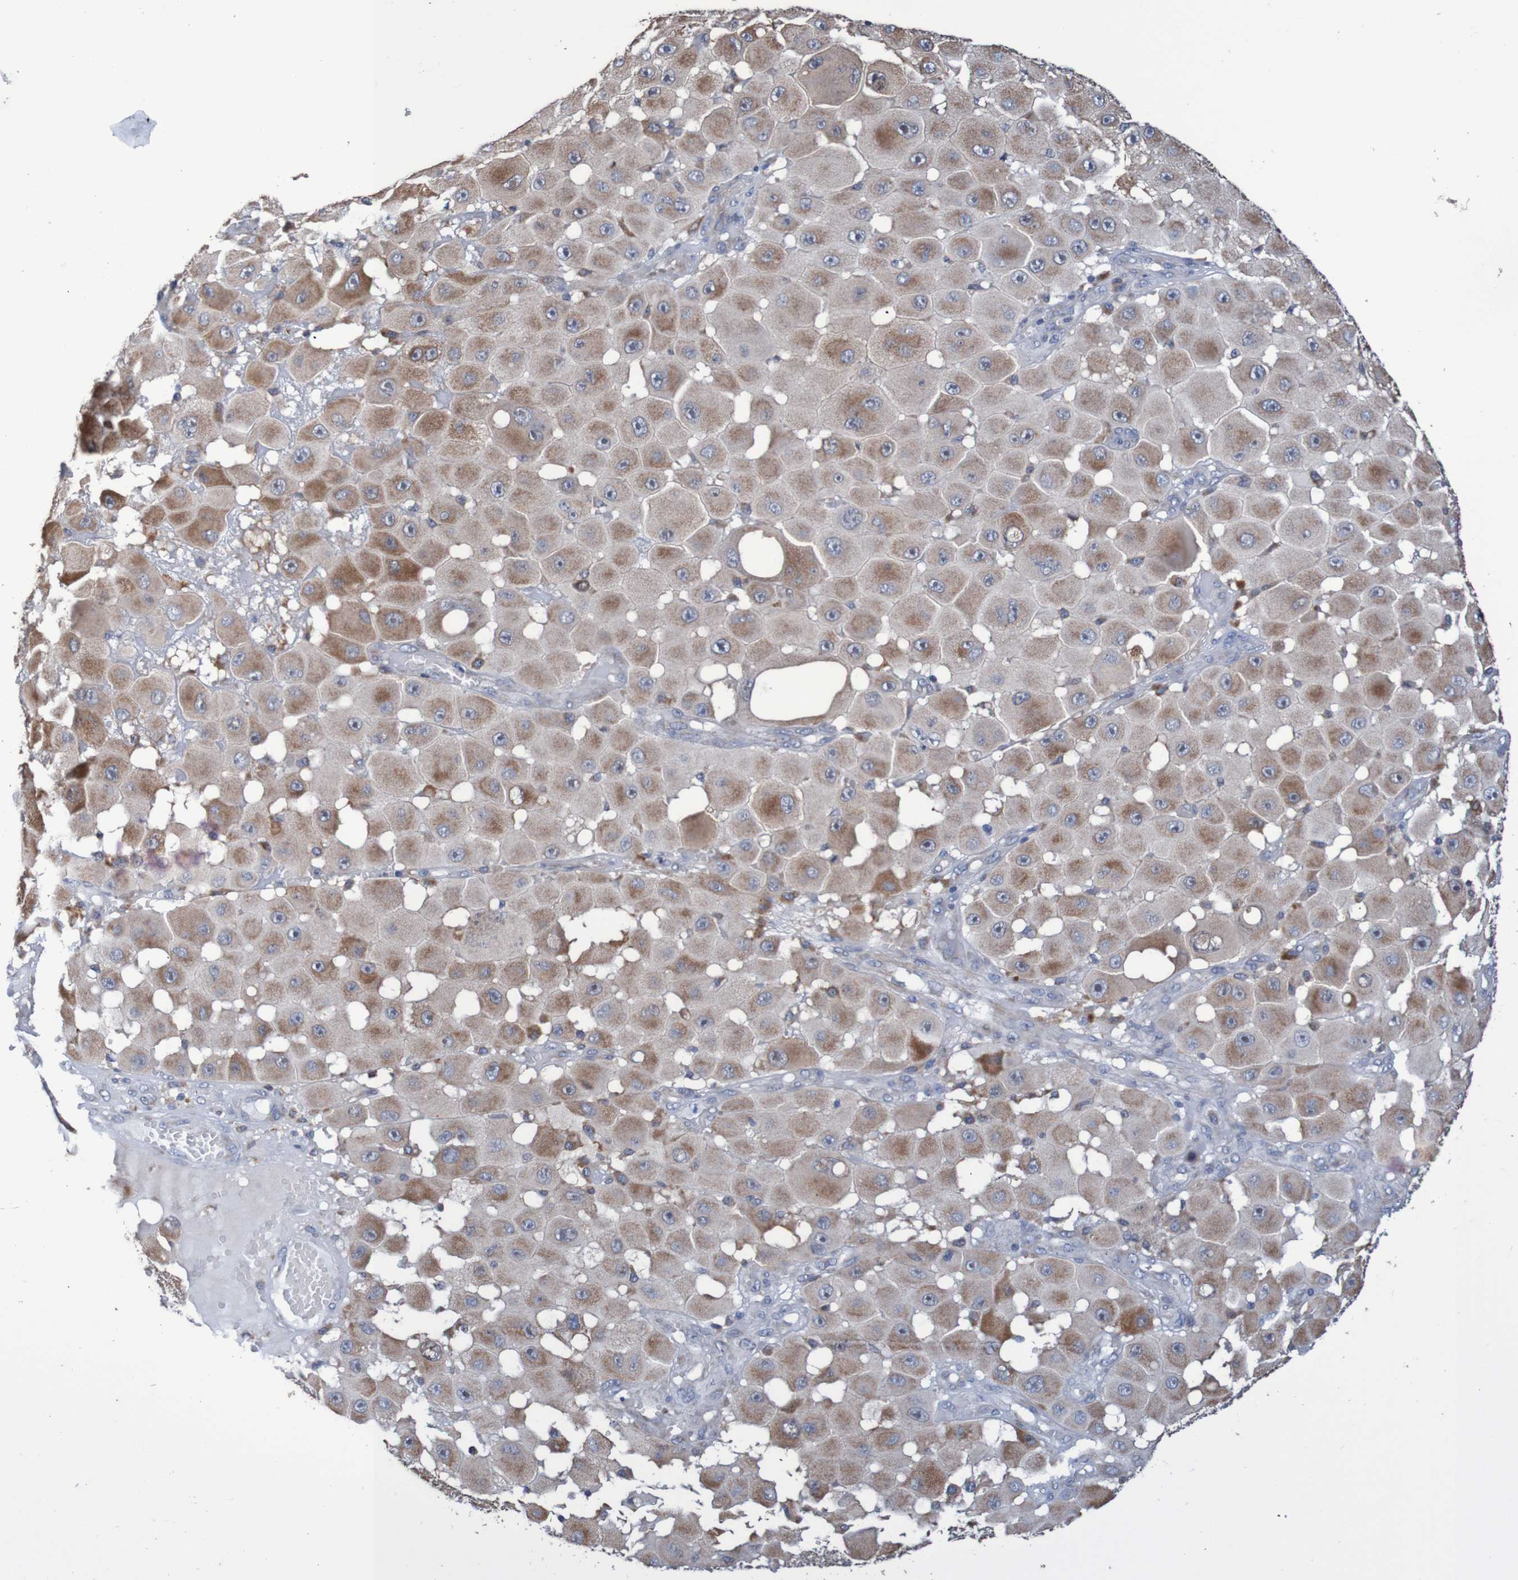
{"staining": {"intensity": "moderate", "quantity": ">75%", "location": "cytoplasmic/membranous"}, "tissue": "melanoma", "cell_type": "Tumor cells", "image_type": "cancer", "snomed": [{"axis": "morphology", "description": "Malignant melanoma, NOS"}, {"axis": "topography", "description": "Skin"}], "caption": "This is an image of immunohistochemistry (IHC) staining of melanoma, which shows moderate positivity in the cytoplasmic/membranous of tumor cells.", "gene": "FIBP", "patient": {"sex": "female", "age": 81}}